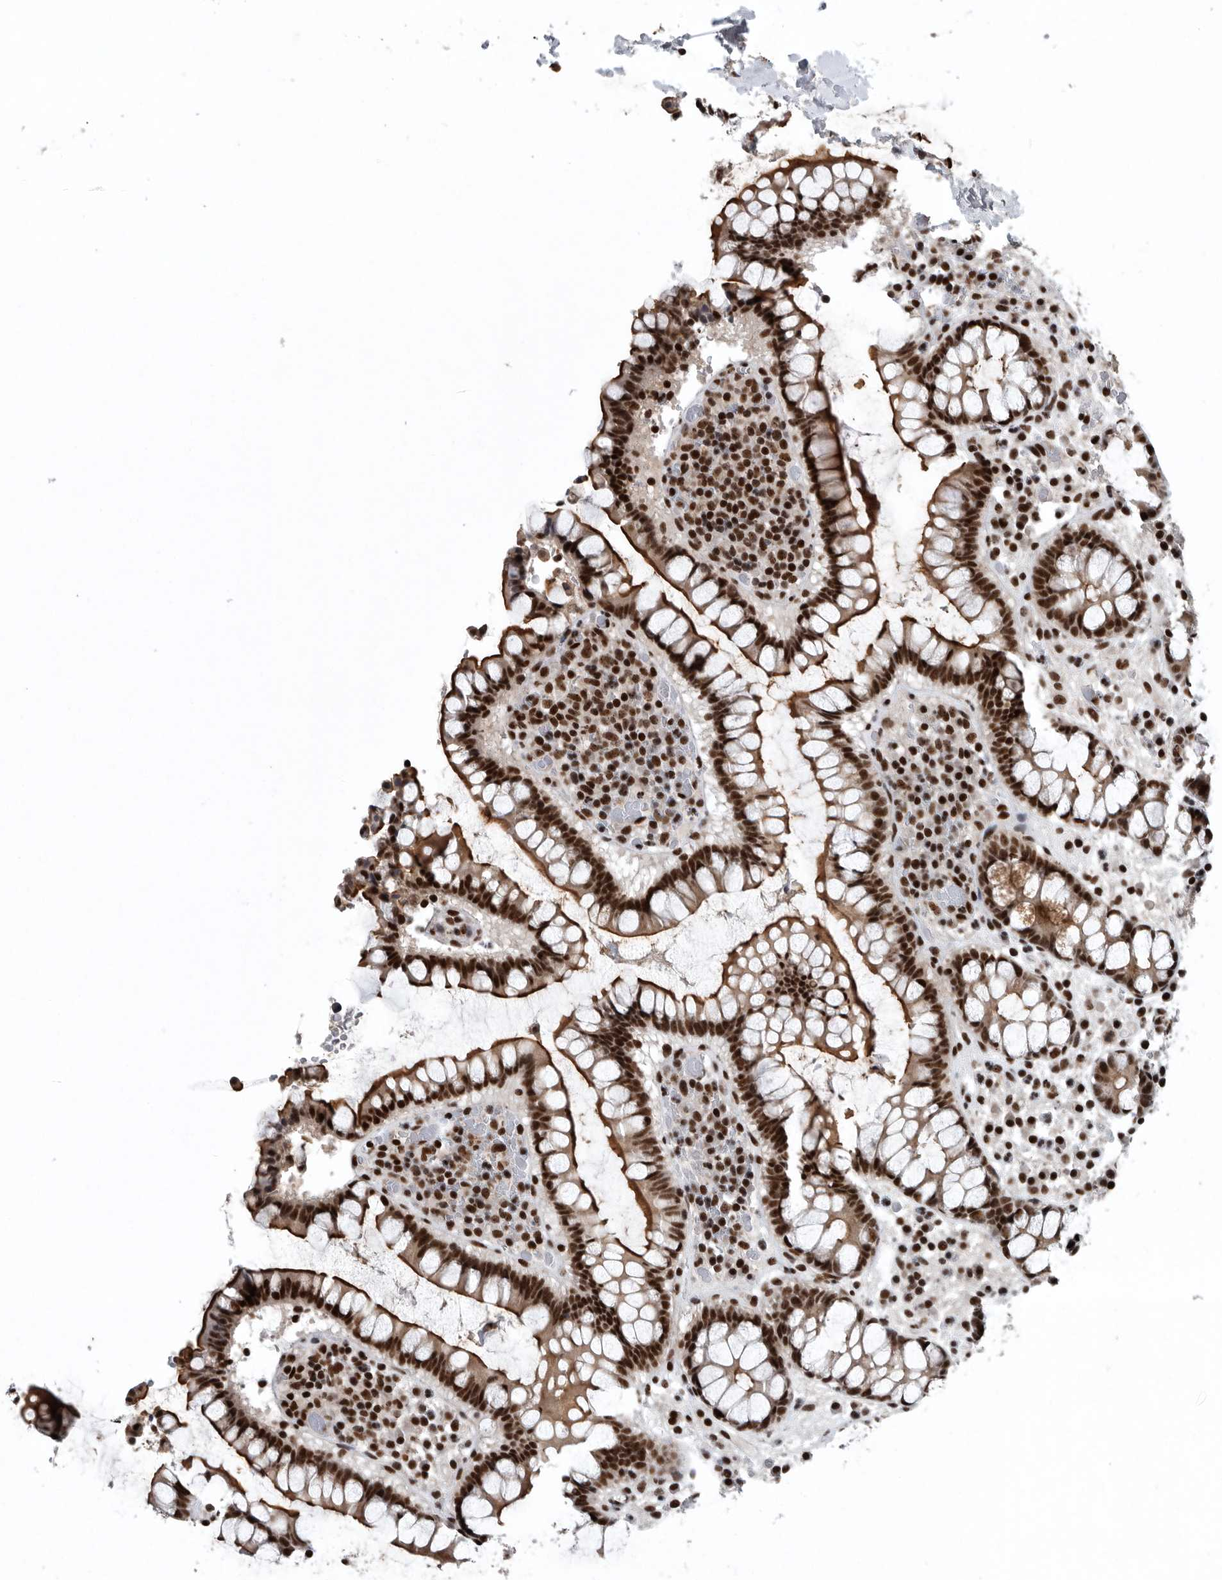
{"staining": {"intensity": "strong", "quantity": ">75%", "location": "nuclear"}, "tissue": "colon", "cell_type": "Endothelial cells", "image_type": "normal", "snomed": [{"axis": "morphology", "description": "Normal tissue, NOS"}, {"axis": "topography", "description": "Colon"}], "caption": "The image displays staining of benign colon, revealing strong nuclear protein staining (brown color) within endothelial cells.", "gene": "SENP7", "patient": {"sex": "female", "age": 79}}